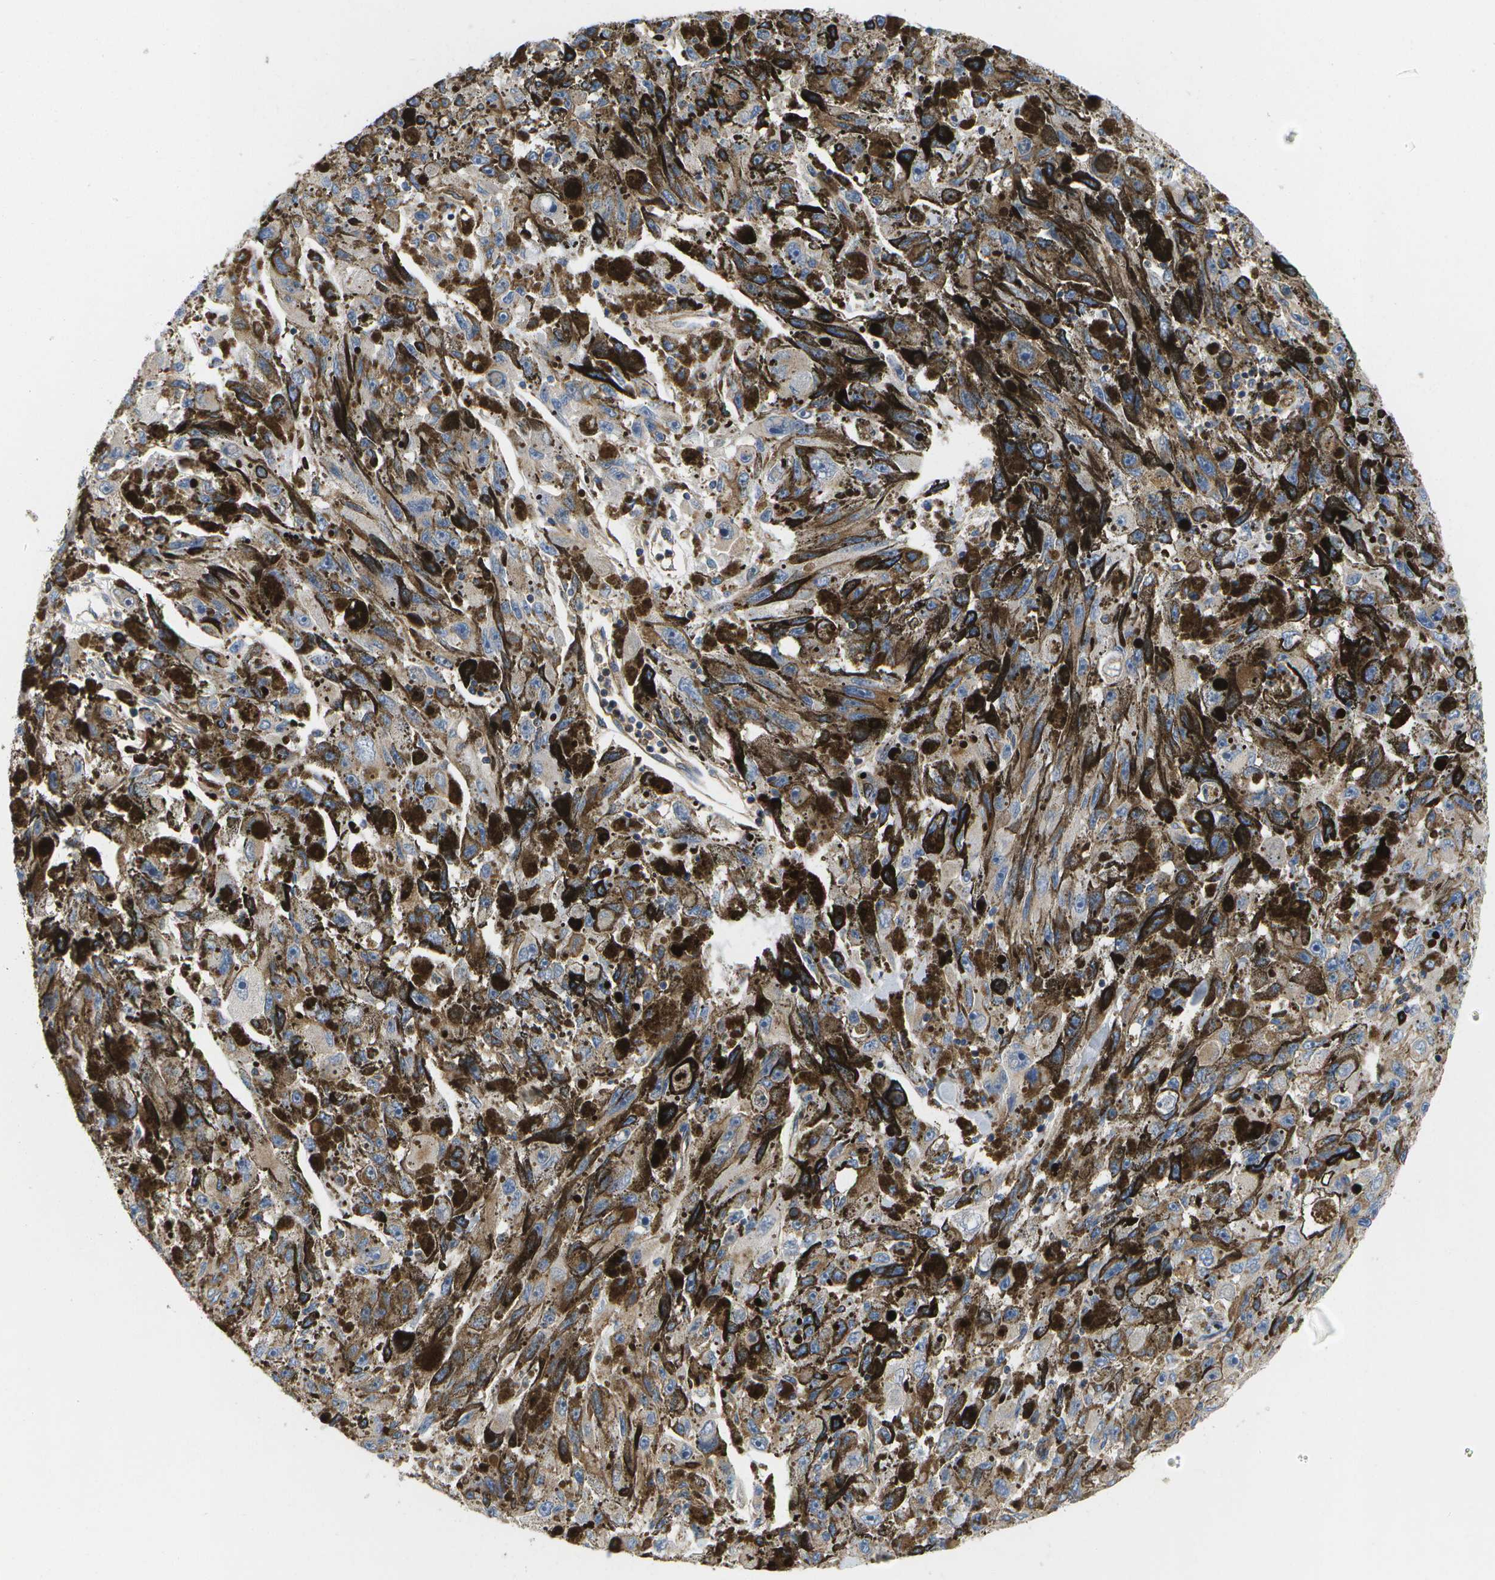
{"staining": {"intensity": "weak", "quantity": ">75%", "location": "cytoplasmic/membranous"}, "tissue": "melanoma", "cell_type": "Tumor cells", "image_type": "cancer", "snomed": [{"axis": "morphology", "description": "Malignant melanoma, NOS"}, {"axis": "topography", "description": "Skin"}], "caption": "IHC micrograph of human melanoma stained for a protein (brown), which reveals low levels of weak cytoplasmic/membranous expression in approximately >75% of tumor cells.", "gene": "BST2", "patient": {"sex": "female", "age": 104}}